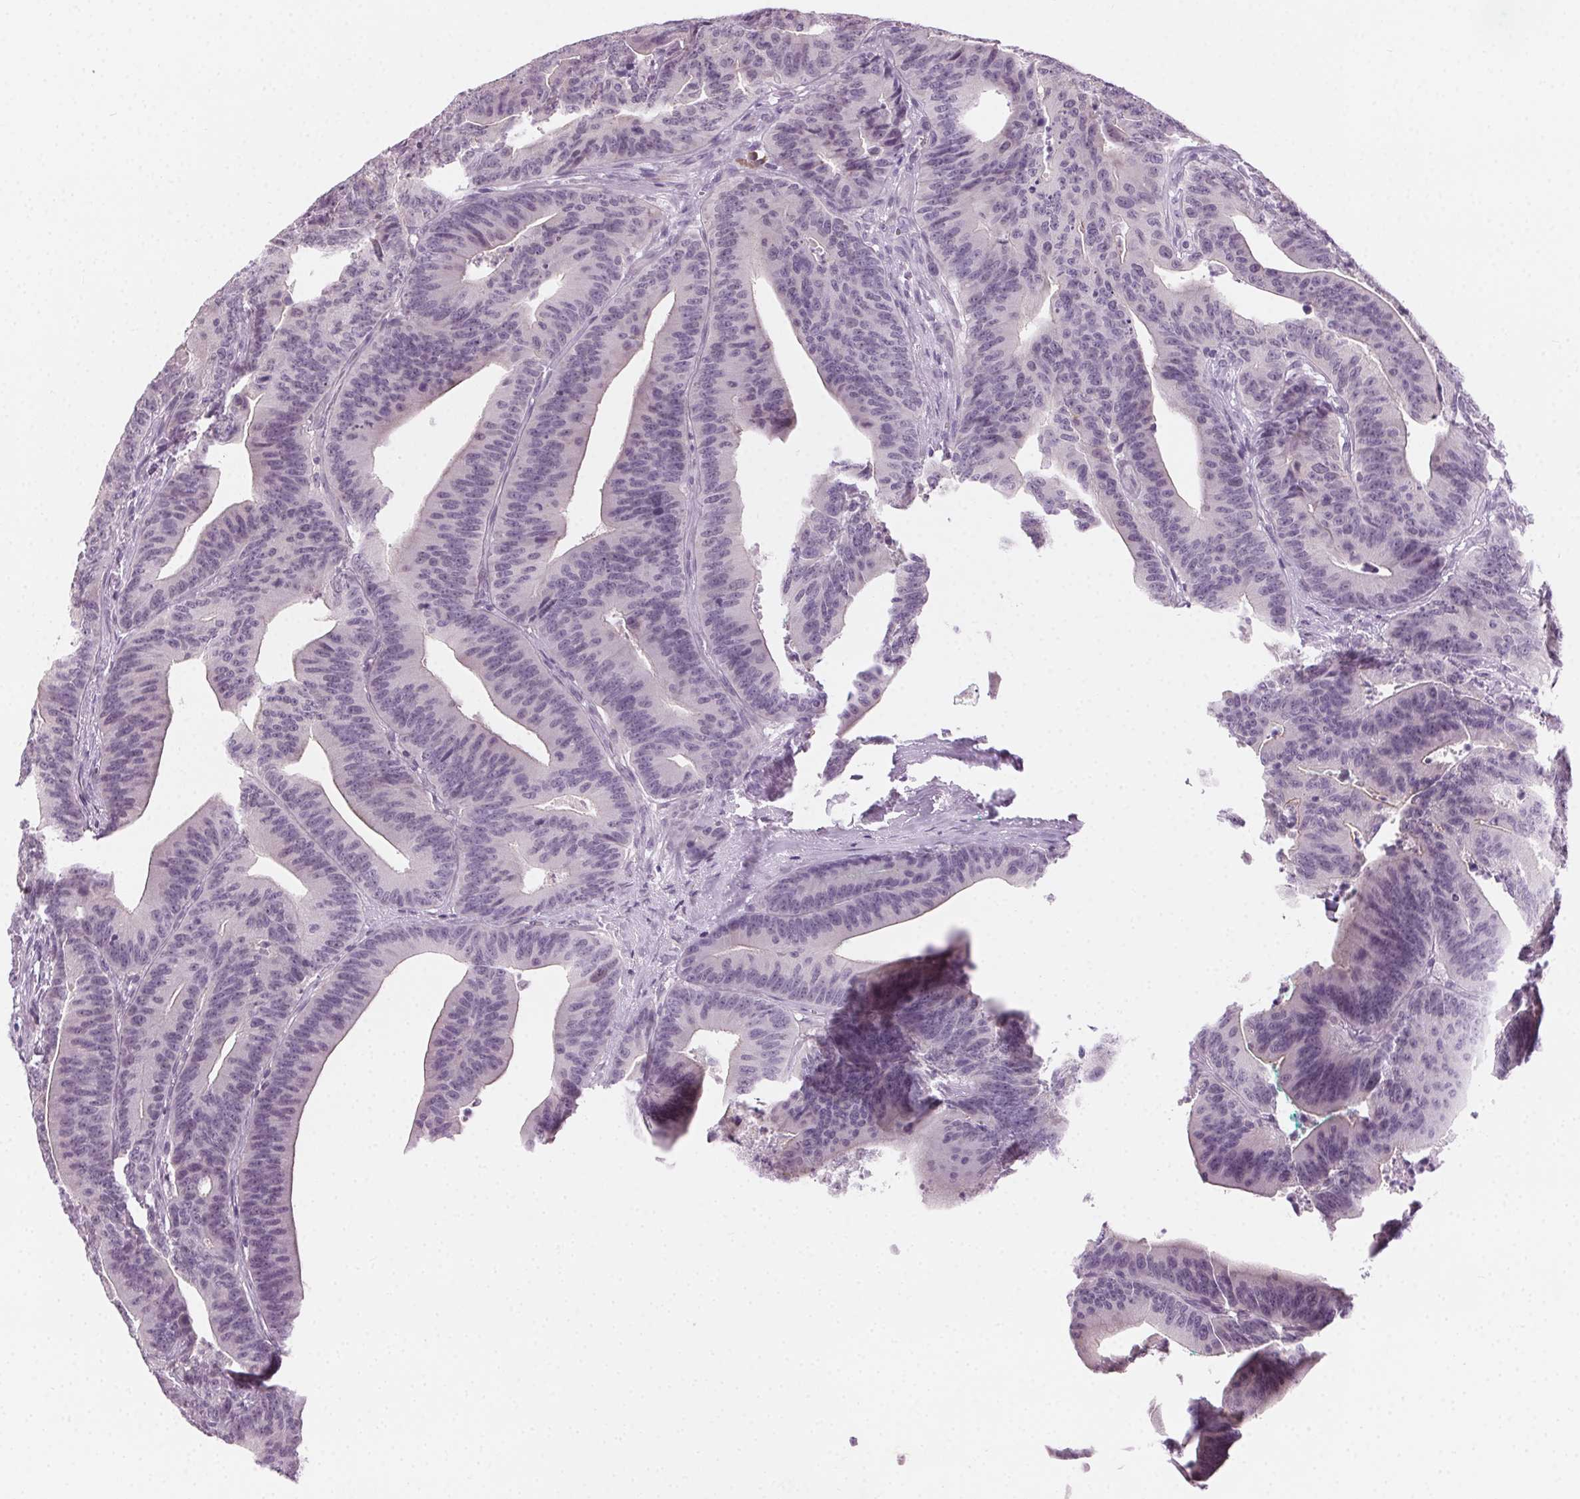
{"staining": {"intensity": "negative", "quantity": "none", "location": "none"}, "tissue": "colorectal cancer", "cell_type": "Tumor cells", "image_type": "cancer", "snomed": [{"axis": "morphology", "description": "Adenocarcinoma, NOS"}, {"axis": "topography", "description": "Colon"}], "caption": "Immunohistochemical staining of human colorectal adenocarcinoma demonstrates no significant positivity in tumor cells. Nuclei are stained in blue.", "gene": "HSF5", "patient": {"sex": "female", "age": 78}}